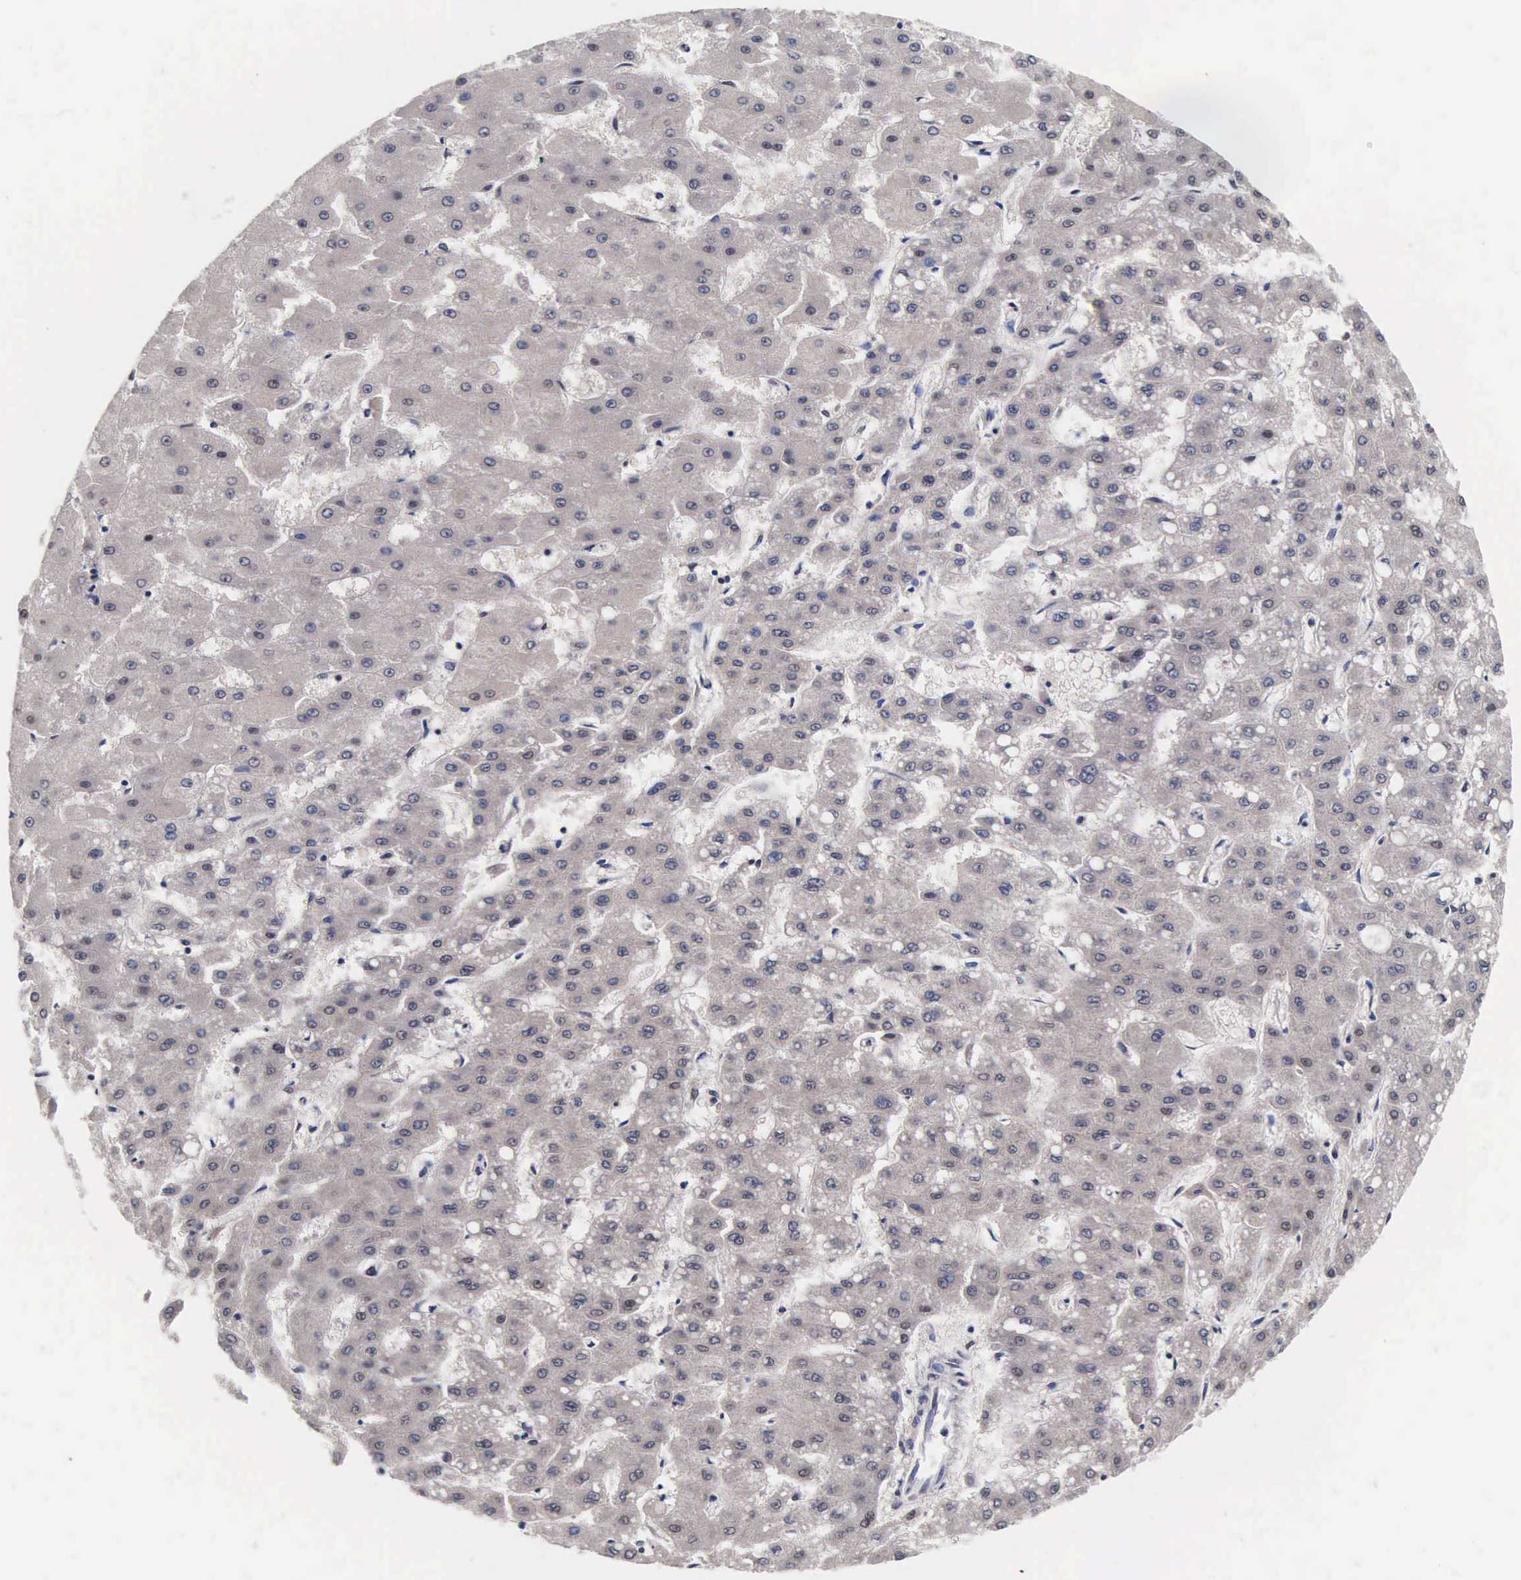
{"staining": {"intensity": "negative", "quantity": "none", "location": "none"}, "tissue": "liver cancer", "cell_type": "Tumor cells", "image_type": "cancer", "snomed": [{"axis": "morphology", "description": "Carcinoma, Hepatocellular, NOS"}, {"axis": "topography", "description": "Liver"}], "caption": "This is a micrograph of IHC staining of liver hepatocellular carcinoma, which shows no staining in tumor cells. (Brightfield microscopy of DAB (3,3'-diaminobenzidine) IHC at high magnification).", "gene": "PABPN1", "patient": {"sex": "female", "age": 52}}